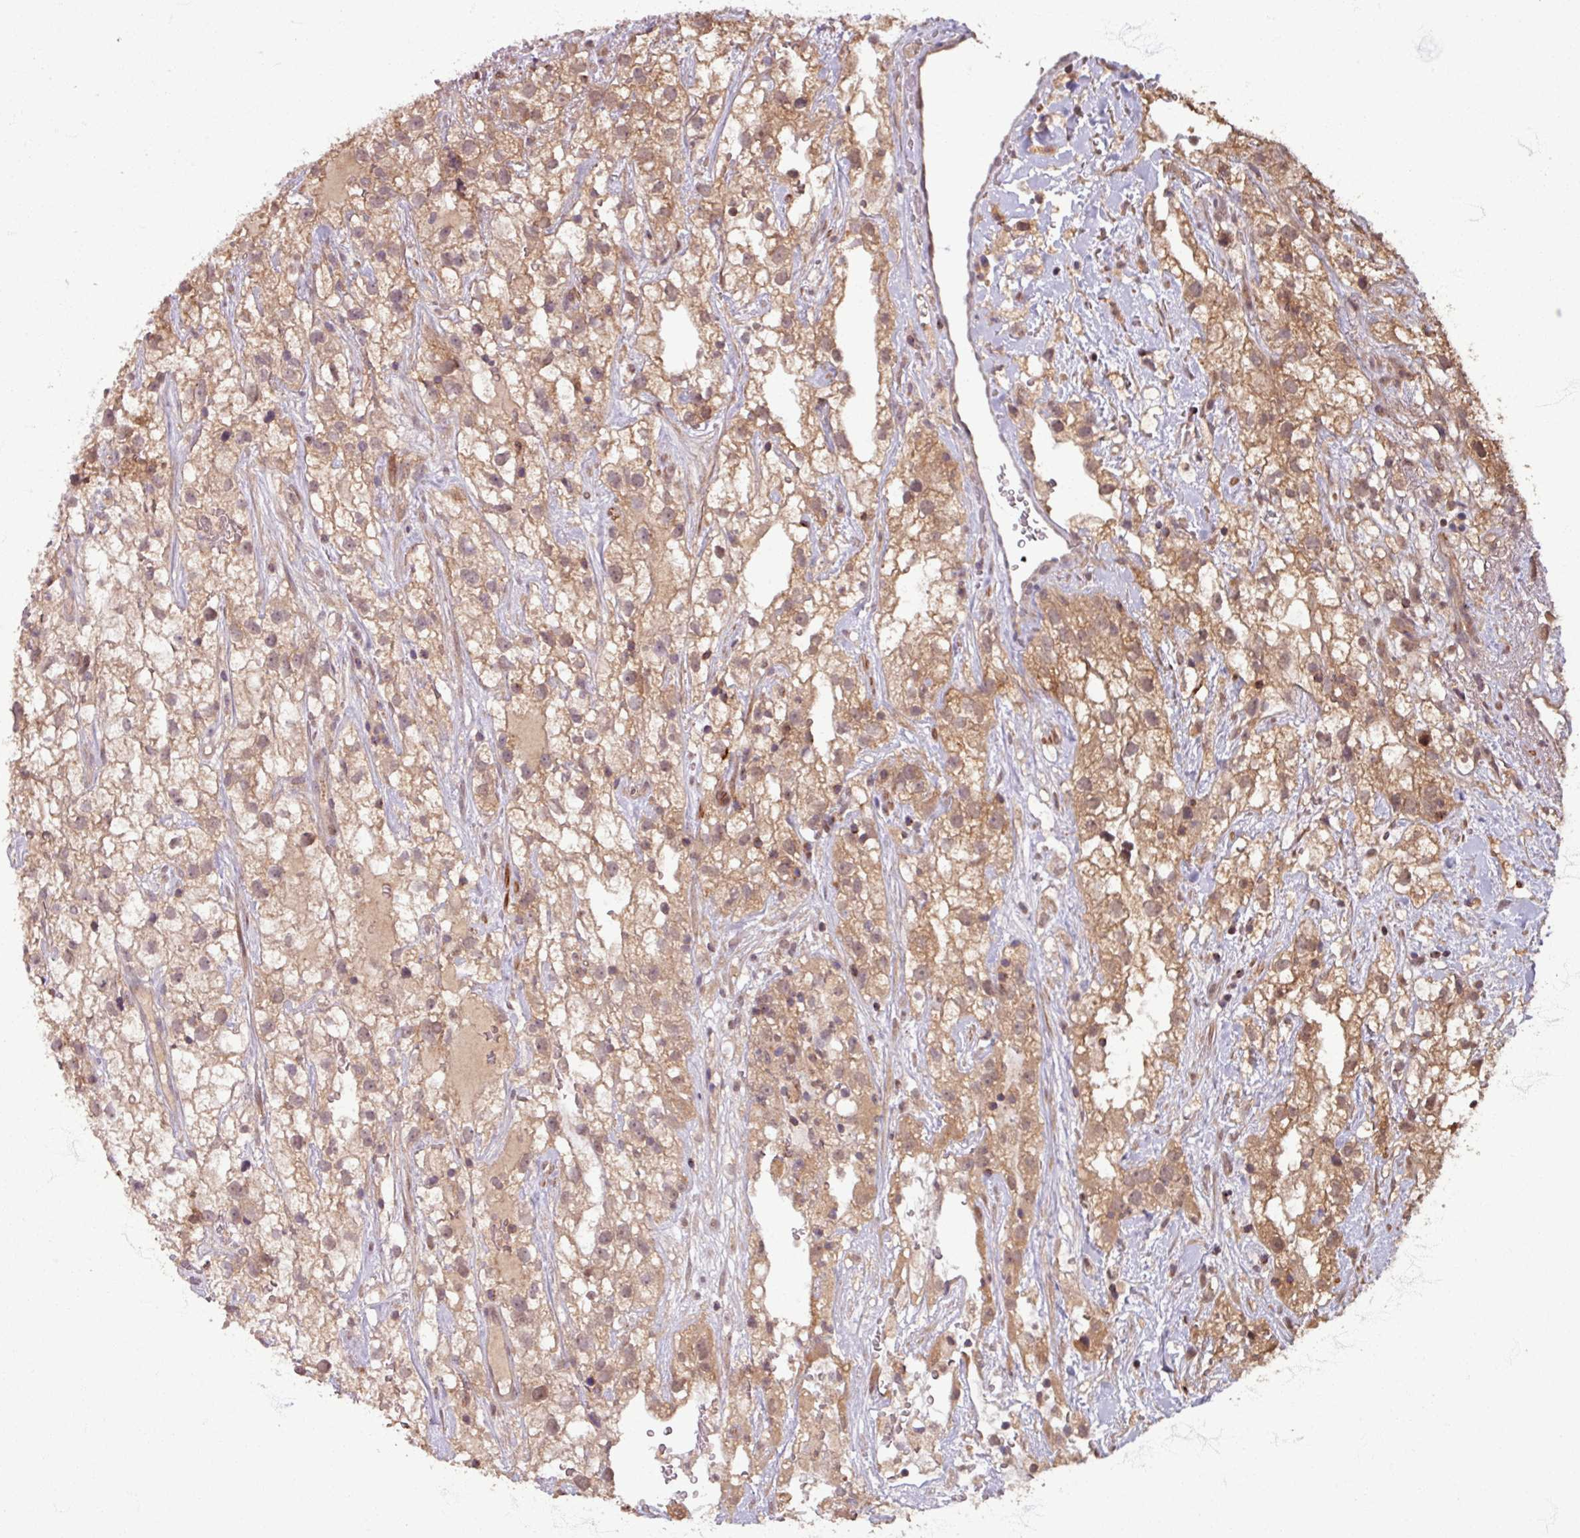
{"staining": {"intensity": "moderate", "quantity": ">75%", "location": "cytoplasmic/membranous,nuclear"}, "tissue": "renal cancer", "cell_type": "Tumor cells", "image_type": "cancer", "snomed": [{"axis": "morphology", "description": "Adenocarcinoma, NOS"}, {"axis": "topography", "description": "Kidney"}], "caption": "Moderate cytoplasmic/membranous and nuclear protein staining is identified in about >75% of tumor cells in renal cancer.", "gene": "OR6B1", "patient": {"sex": "male", "age": 59}}